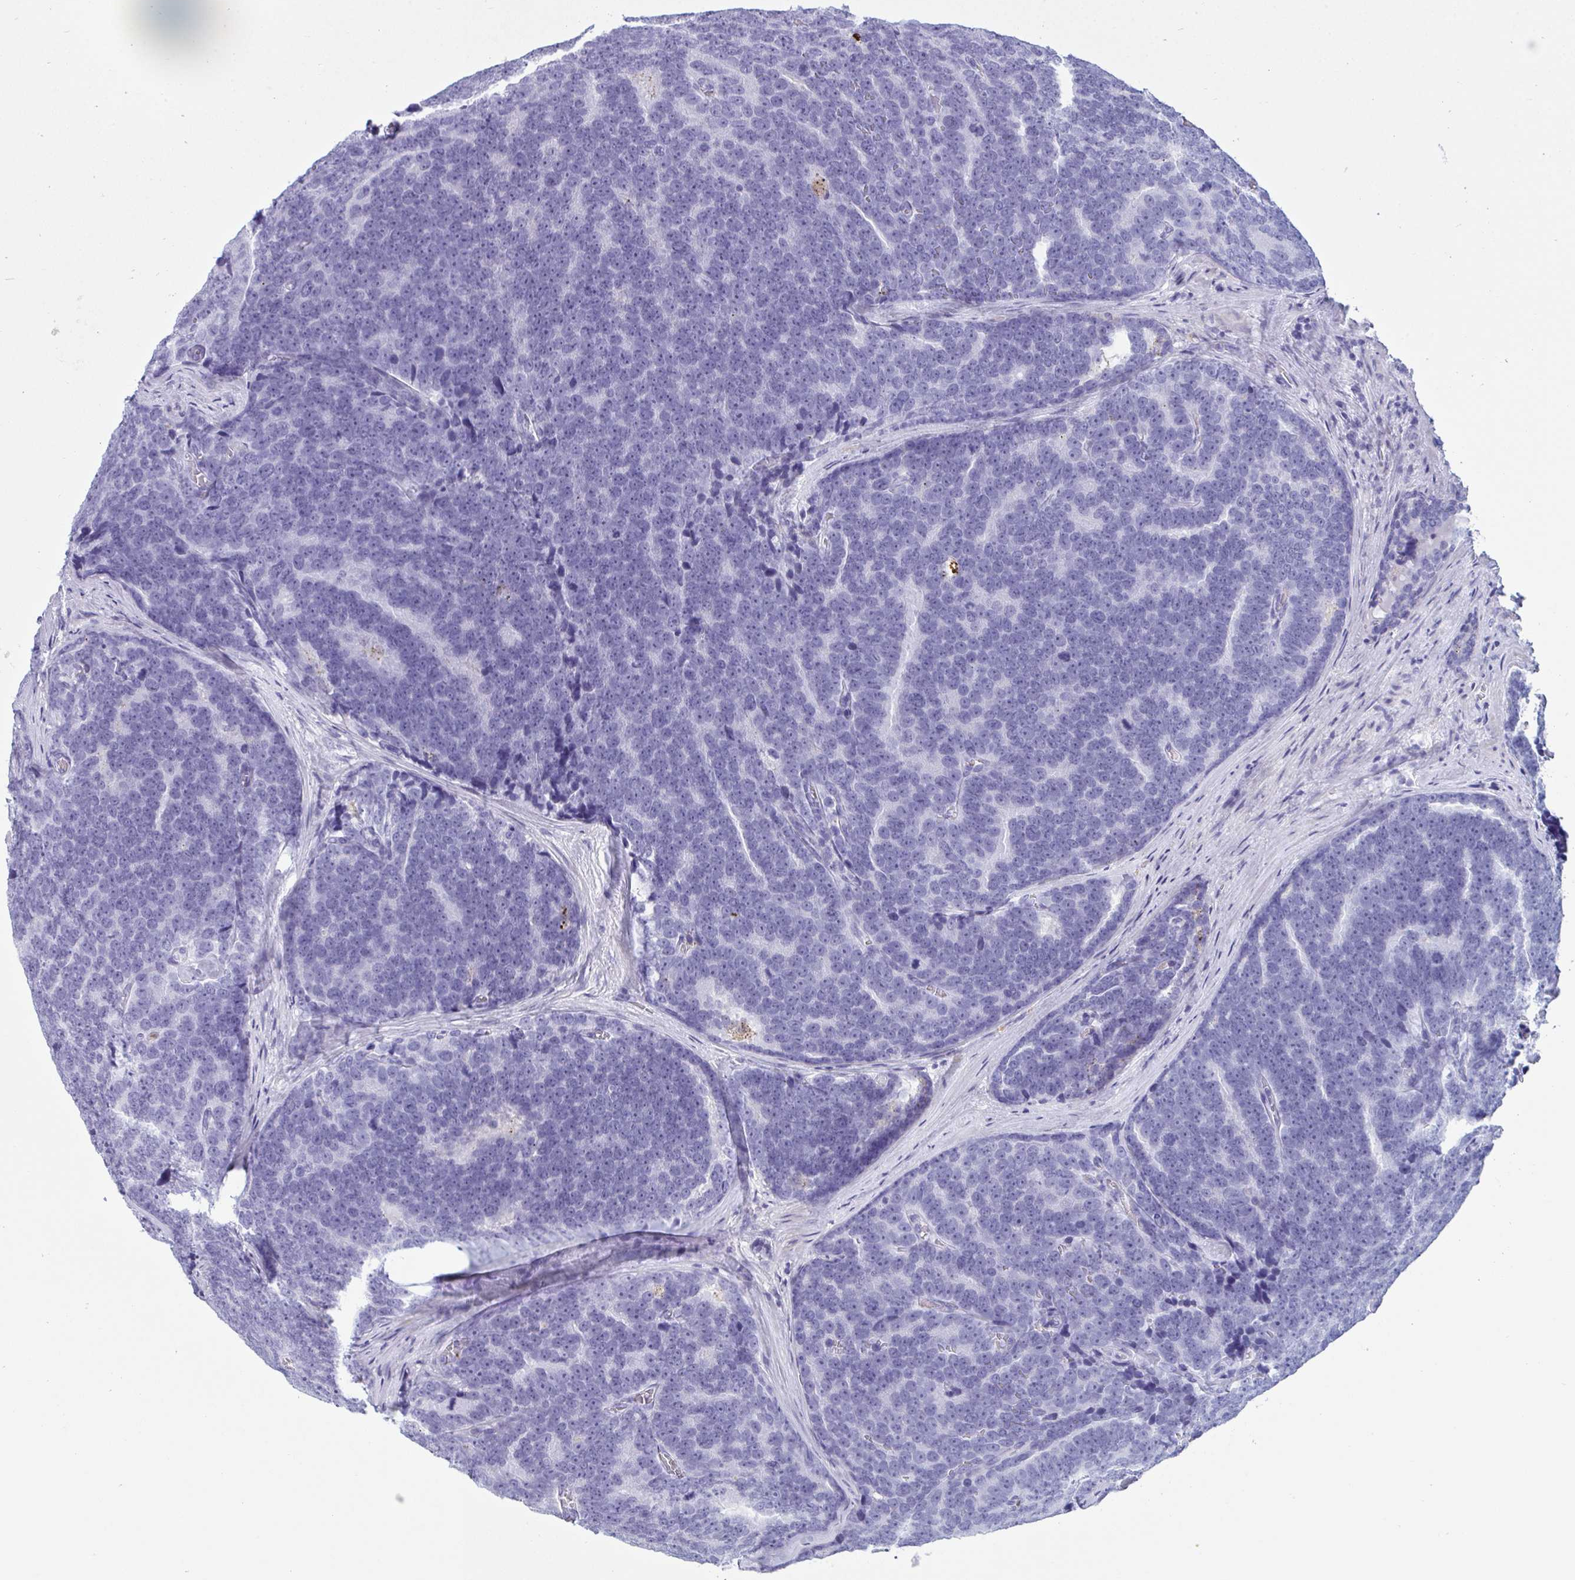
{"staining": {"intensity": "negative", "quantity": "none", "location": "none"}, "tissue": "prostate cancer", "cell_type": "Tumor cells", "image_type": "cancer", "snomed": [{"axis": "morphology", "description": "Adenocarcinoma, Low grade"}, {"axis": "topography", "description": "Prostate"}], "caption": "Low-grade adenocarcinoma (prostate) was stained to show a protein in brown. There is no significant expression in tumor cells.", "gene": "ARHGAP42", "patient": {"sex": "male", "age": 62}}